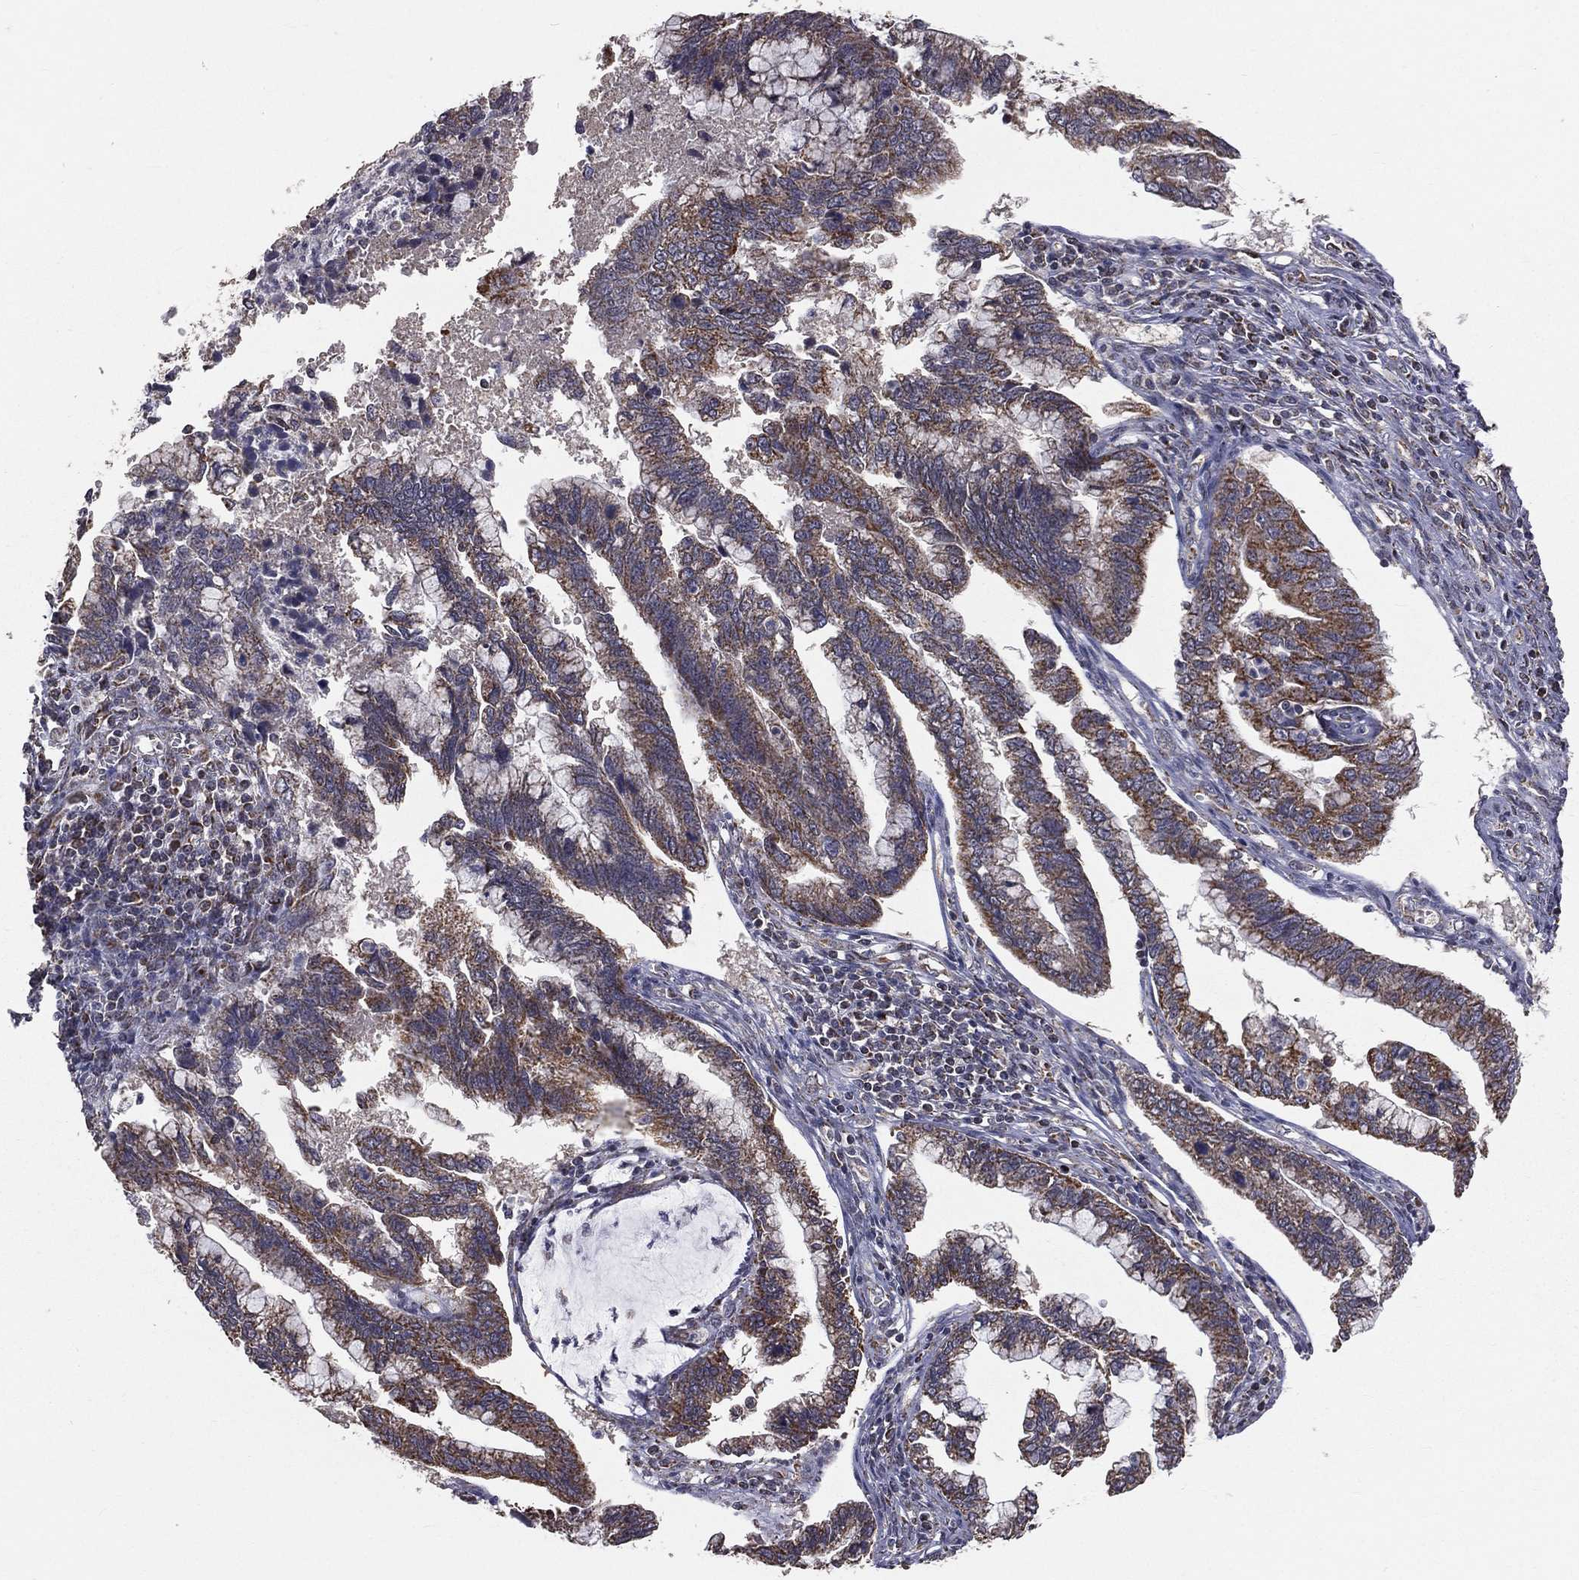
{"staining": {"intensity": "moderate", "quantity": "25%-75%", "location": "cytoplasmic/membranous"}, "tissue": "cervical cancer", "cell_type": "Tumor cells", "image_type": "cancer", "snomed": [{"axis": "morphology", "description": "Adenocarcinoma, NOS"}, {"axis": "topography", "description": "Cervix"}], "caption": "Brown immunohistochemical staining in cervical adenocarcinoma displays moderate cytoplasmic/membranous positivity in approximately 25%-75% of tumor cells.", "gene": "MRPL46", "patient": {"sex": "female", "age": 44}}